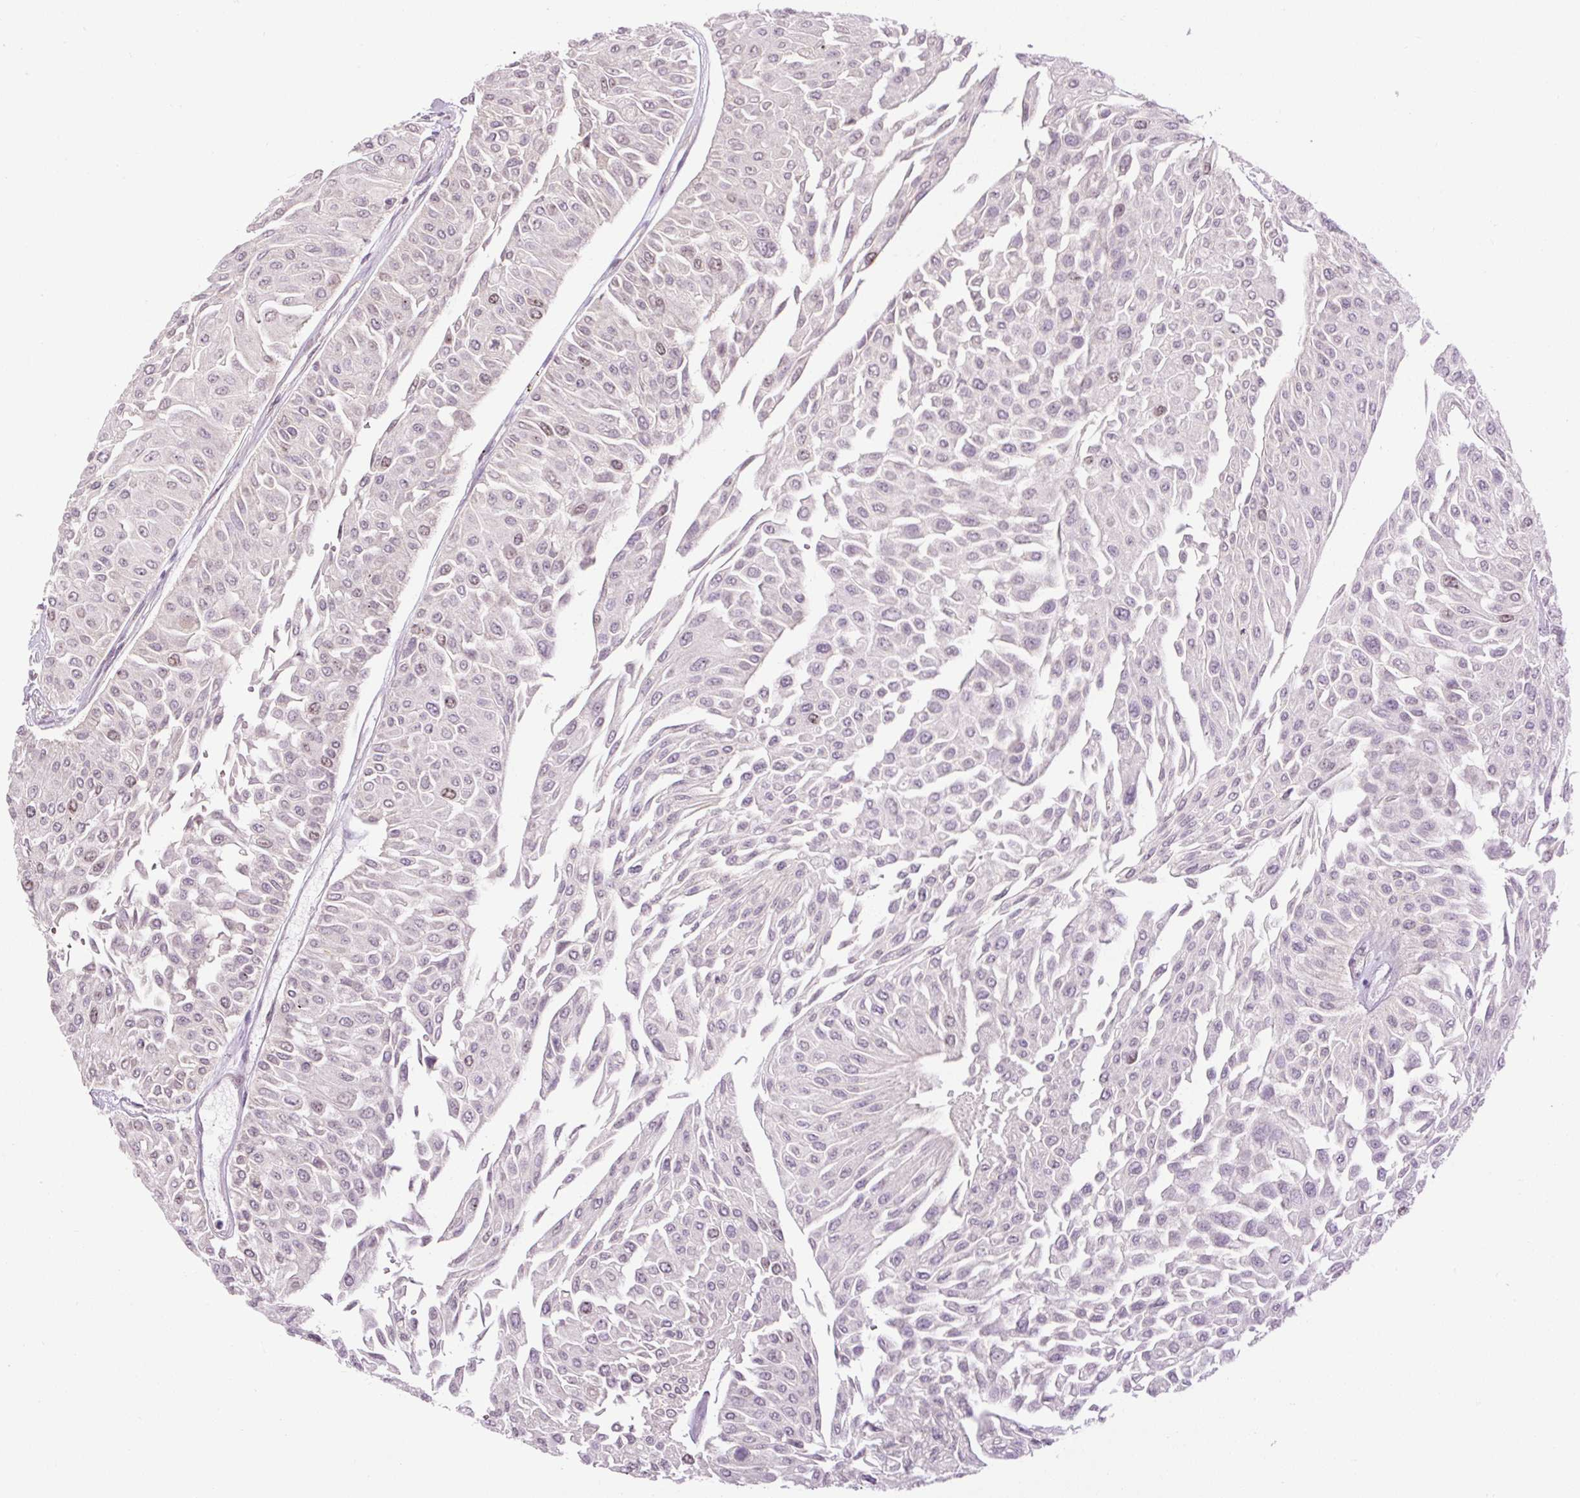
{"staining": {"intensity": "weak", "quantity": "<25%", "location": "nuclear"}, "tissue": "urothelial cancer", "cell_type": "Tumor cells", "image_type": "cancer", "snomed": [{"axis": "morphology", "description": "Urothelial carcinoma, Low grade"}, {"axis": "topography", "description": "Urinary bladder"}], "caption": "High magnification brightfield microscopy of urothelial carcinoma (low-grade) stained with DAB (3,3'-diaminobenzidine) (brown) and counterstained with hematoxylin (blue): tumor cells show no significant positivity. (DAB immunohistochemistry visualized using brightfield microscopy, high magnification).", "gene": "RACGAP1", "patient": {"sex": "male", "age": 67}}